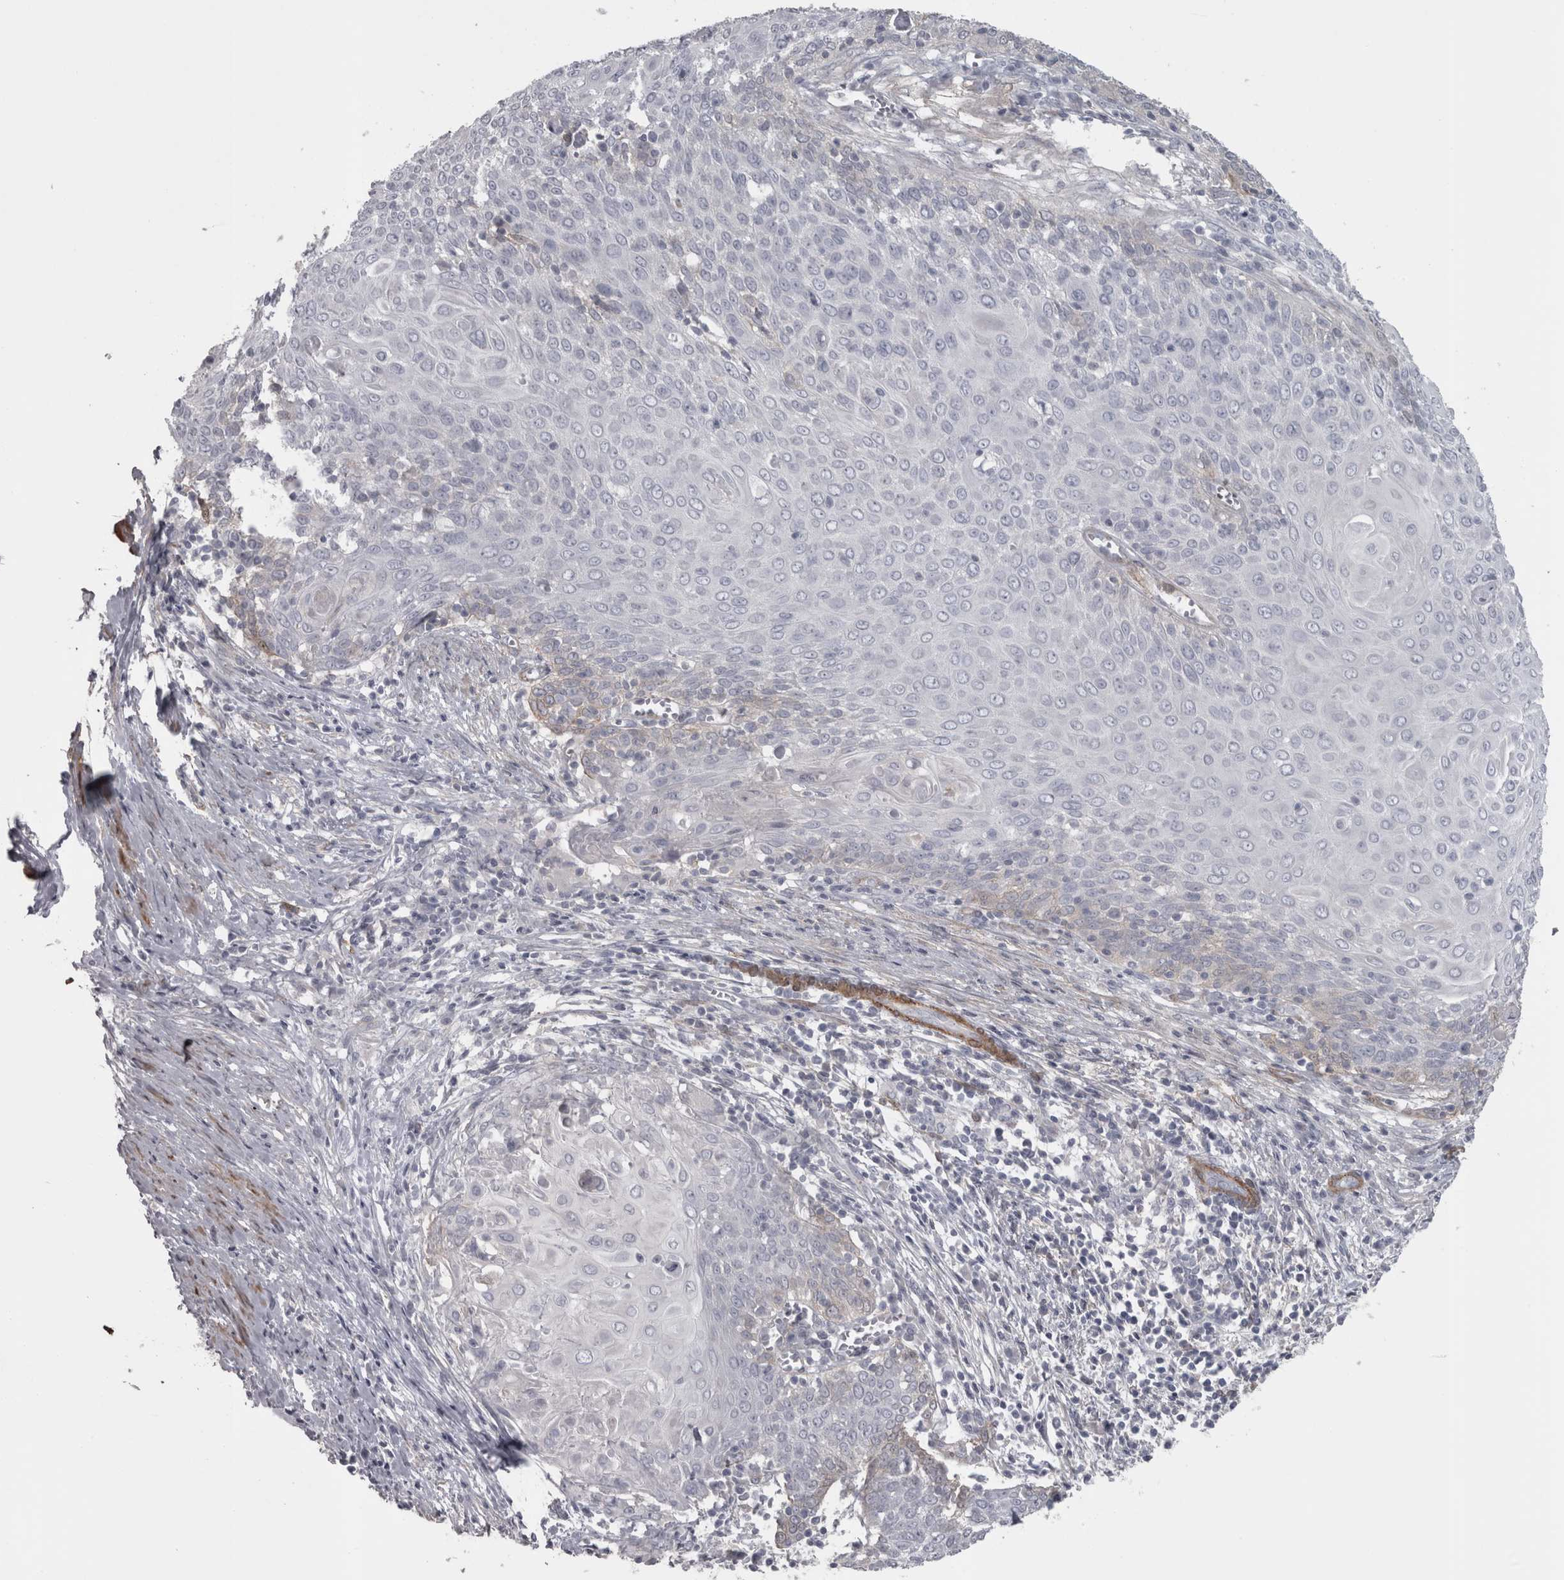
{"staining": {"intensity": "negative", "quantity": "none", "location": "none"}, "tissue": "cervical cancer", "cell_type": "Tumor cells", "image_type": "cancer", "snomed": [{"axis": "morphology", "description": "Squamous cell carcinoma, NOS"}, {"axis": "topography", "description": "Cervix"}], "caption": "Immunohistochemical staining of squamous cell carcinoma (cervical) displays no significant positivity in tumor cells.", "gene": "PPP1R12B", "patient": {"sex": "female", "age": 39}}